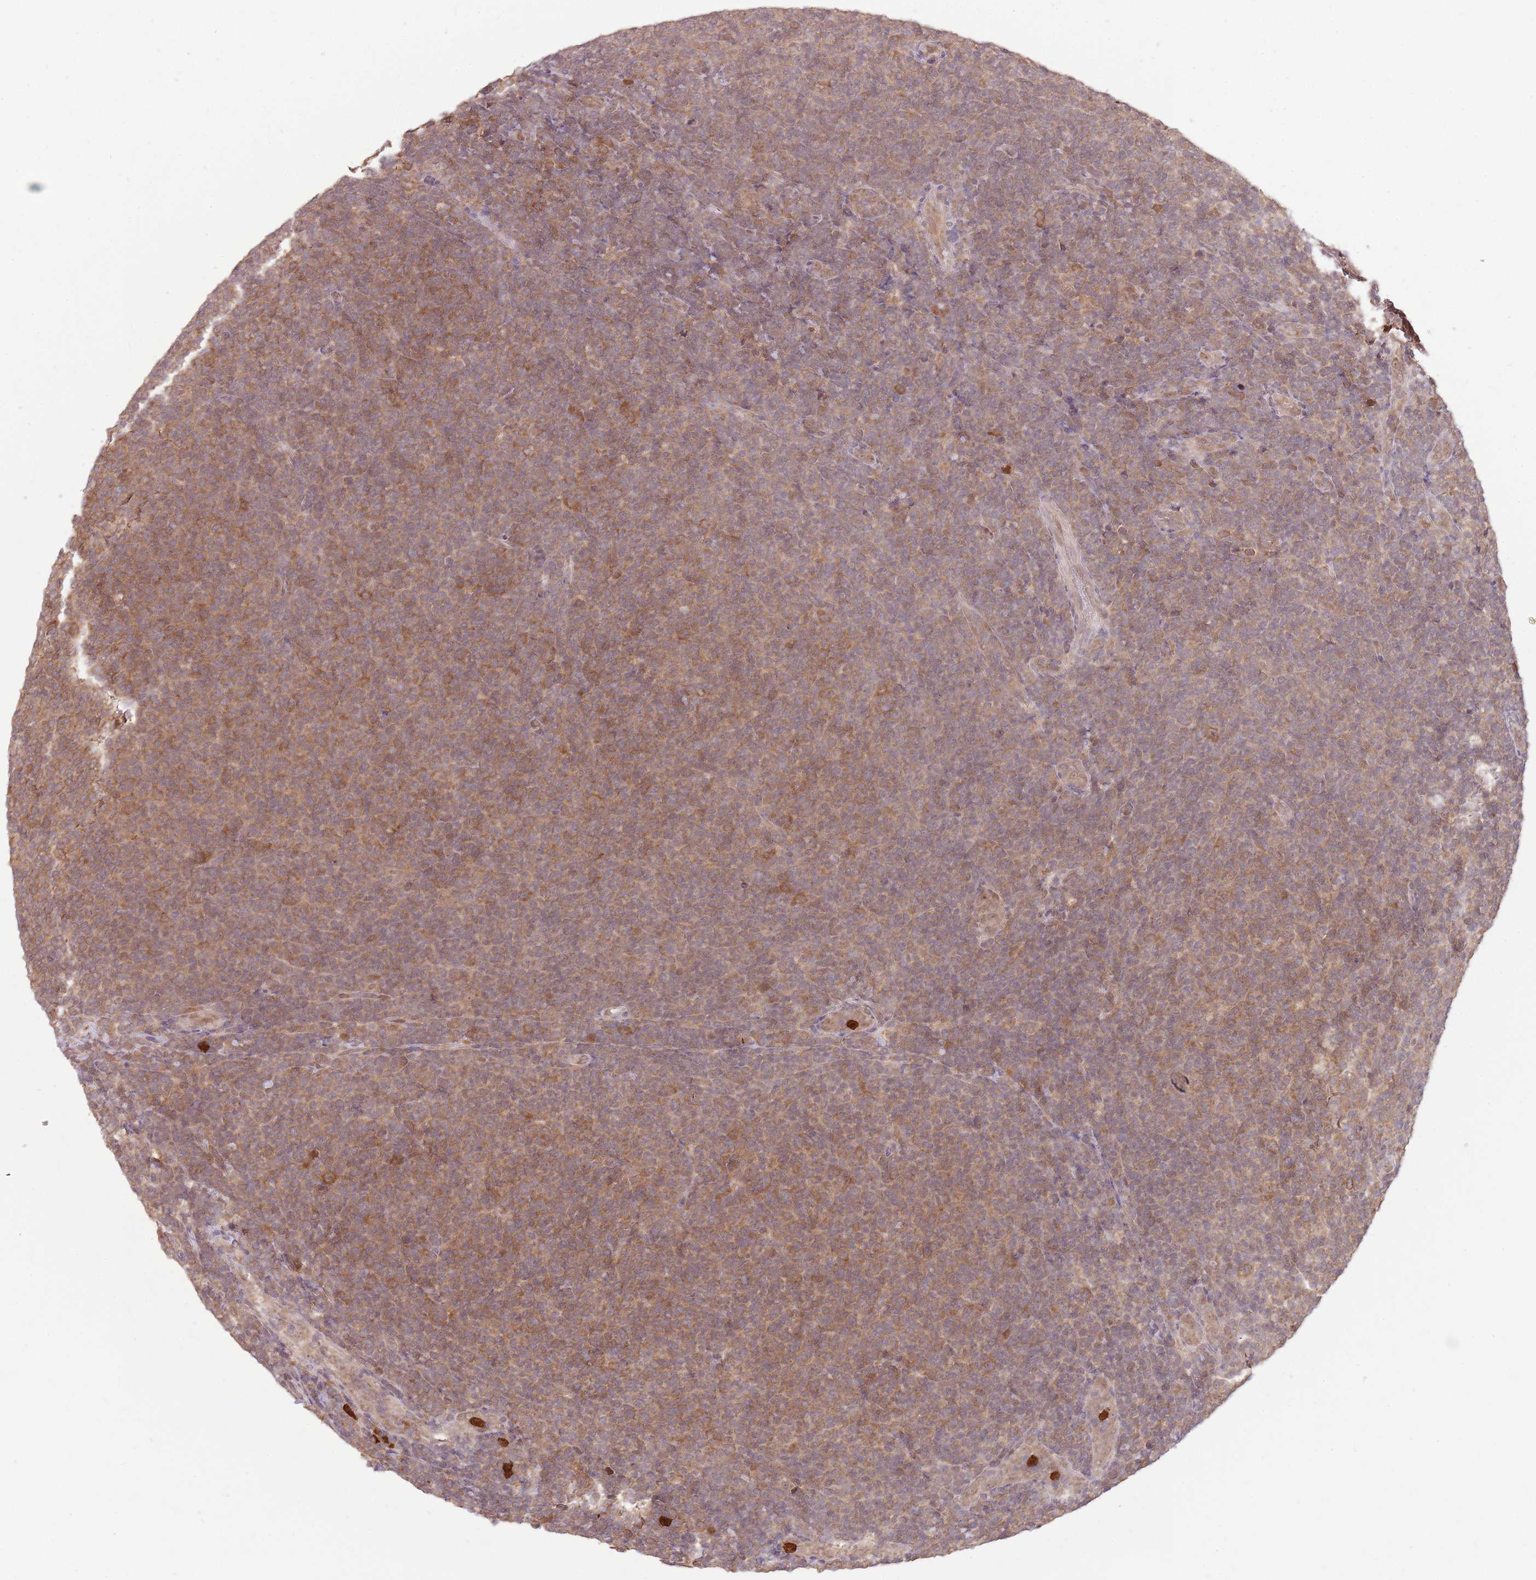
{"staining": {"intensity": "weak", "quantity": ">75%", "location": "cytoplasmic/membranous"}, "tissue": "lymphoma", "cell_type": "Tumor cells", "image_type": "cancer", "snomed": [{"axis": "morphology", "description": "Malignant lymphoma, non-Hodgkin's type, Low grade"}, {"axis": "topography", "description": "Lymph node"}], "caption": "This histopathology image shows immunohistochemistry staining of low-grade malignant lymphoma, non-Hodgkin's type, with low weak cytoplasmic/membranous staining in approximately >75% of tumor cells.", "gene": "AMIGO1", "patient": {"sex": "male", "age": 66}}